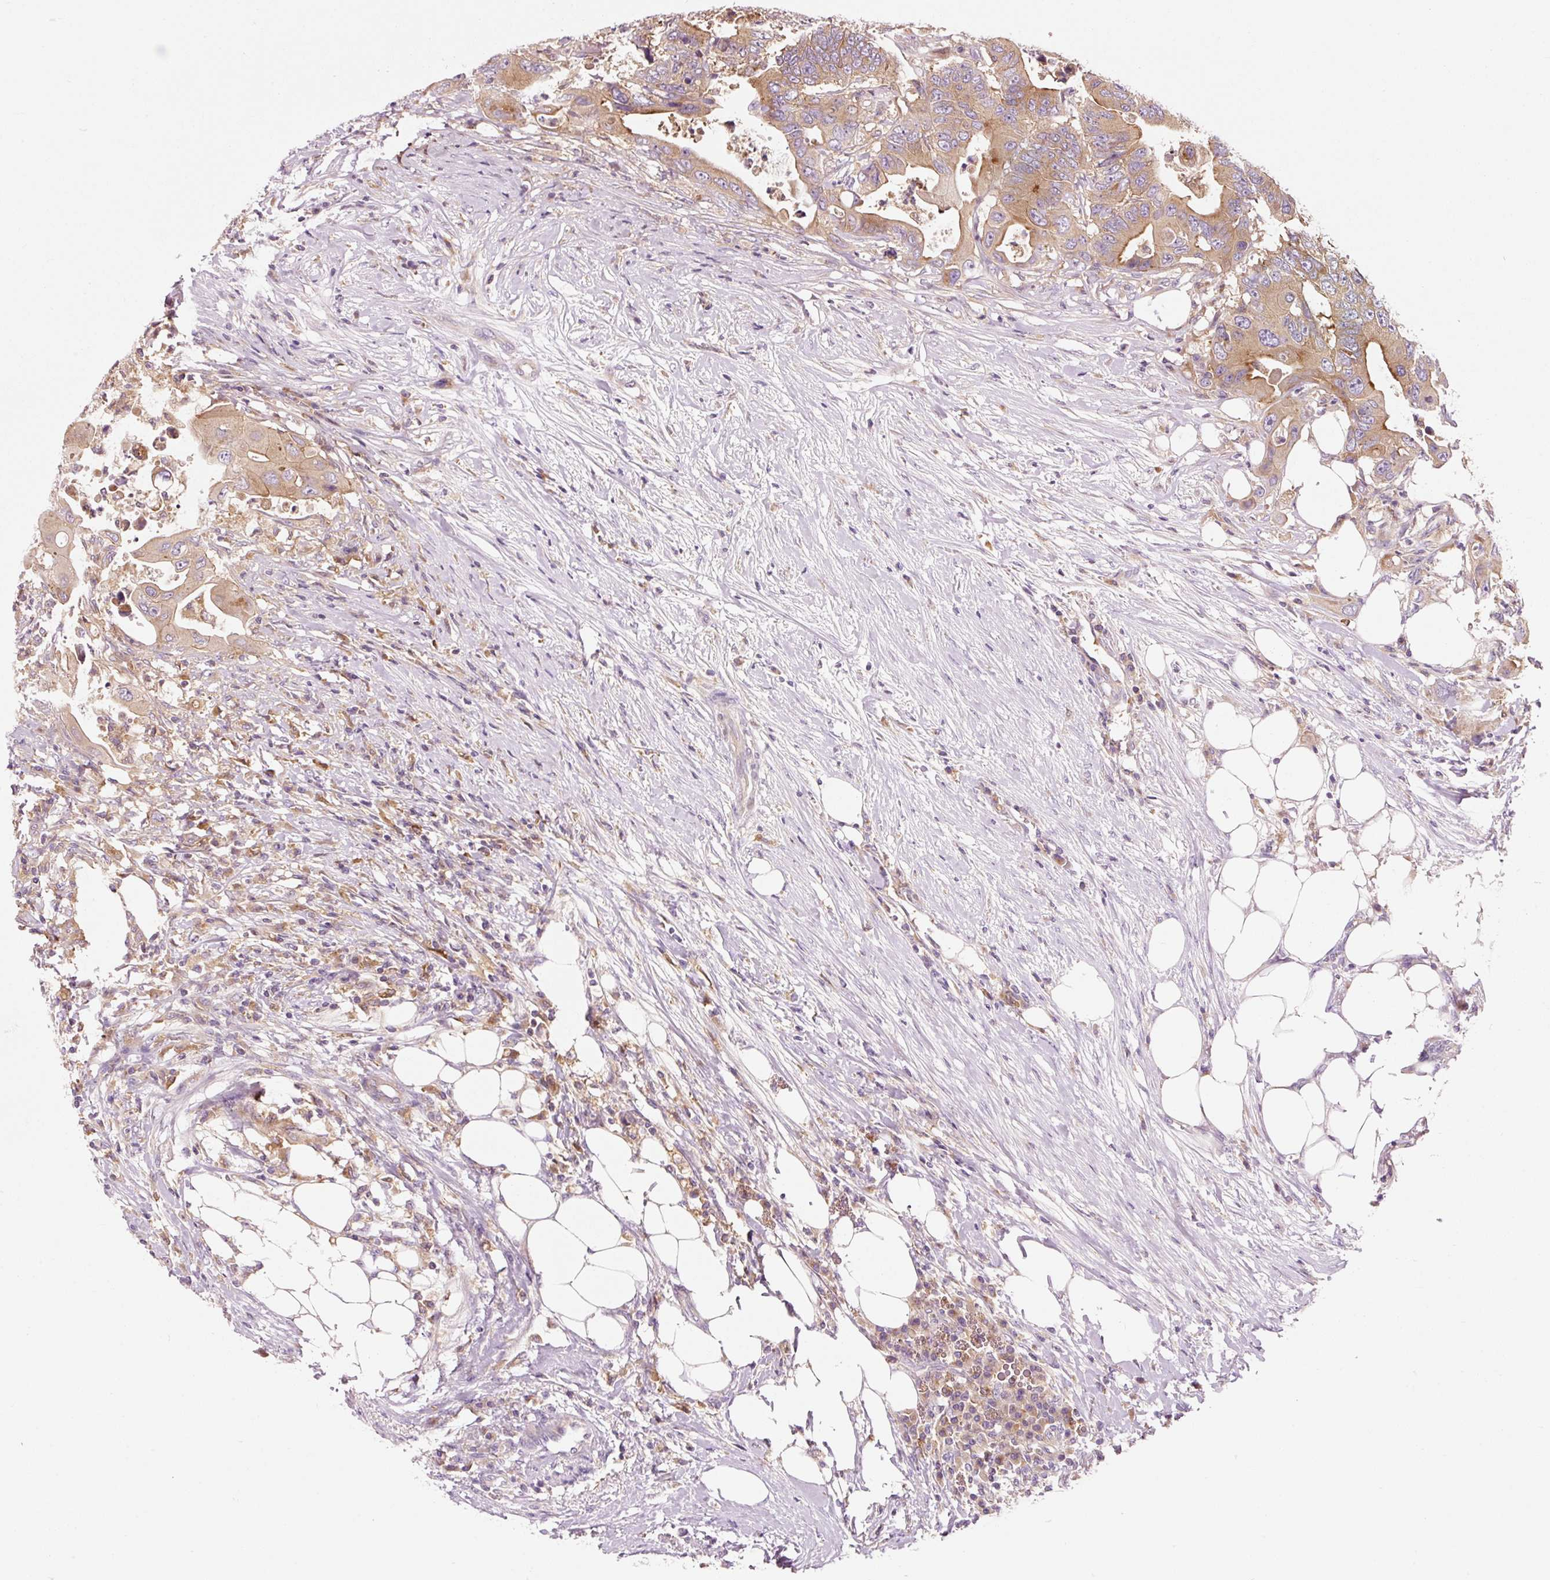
{"staining": {"intensity": "moderate", "quantity": ">75%", "location": "cytoplasmic/membranous"}, "tissue": "colorectal cancer", "cell_type": "Tumor cells", "image_type": "cancer", "snomed": [{"axis": "morphology", "description": "Adenocarcinoma, NOS"}, {"axis": "topography", "description": "Colon"}], "caption": "An immunohistochemistry micrograph of neoplastic tissue is shown. Protein staining in brown labels moderate cytoplasmic/membranous positivity in colorectal cancer within tumor cells.", "gene": "NAPA", "patient": {"sex": "male", "age": 71}}